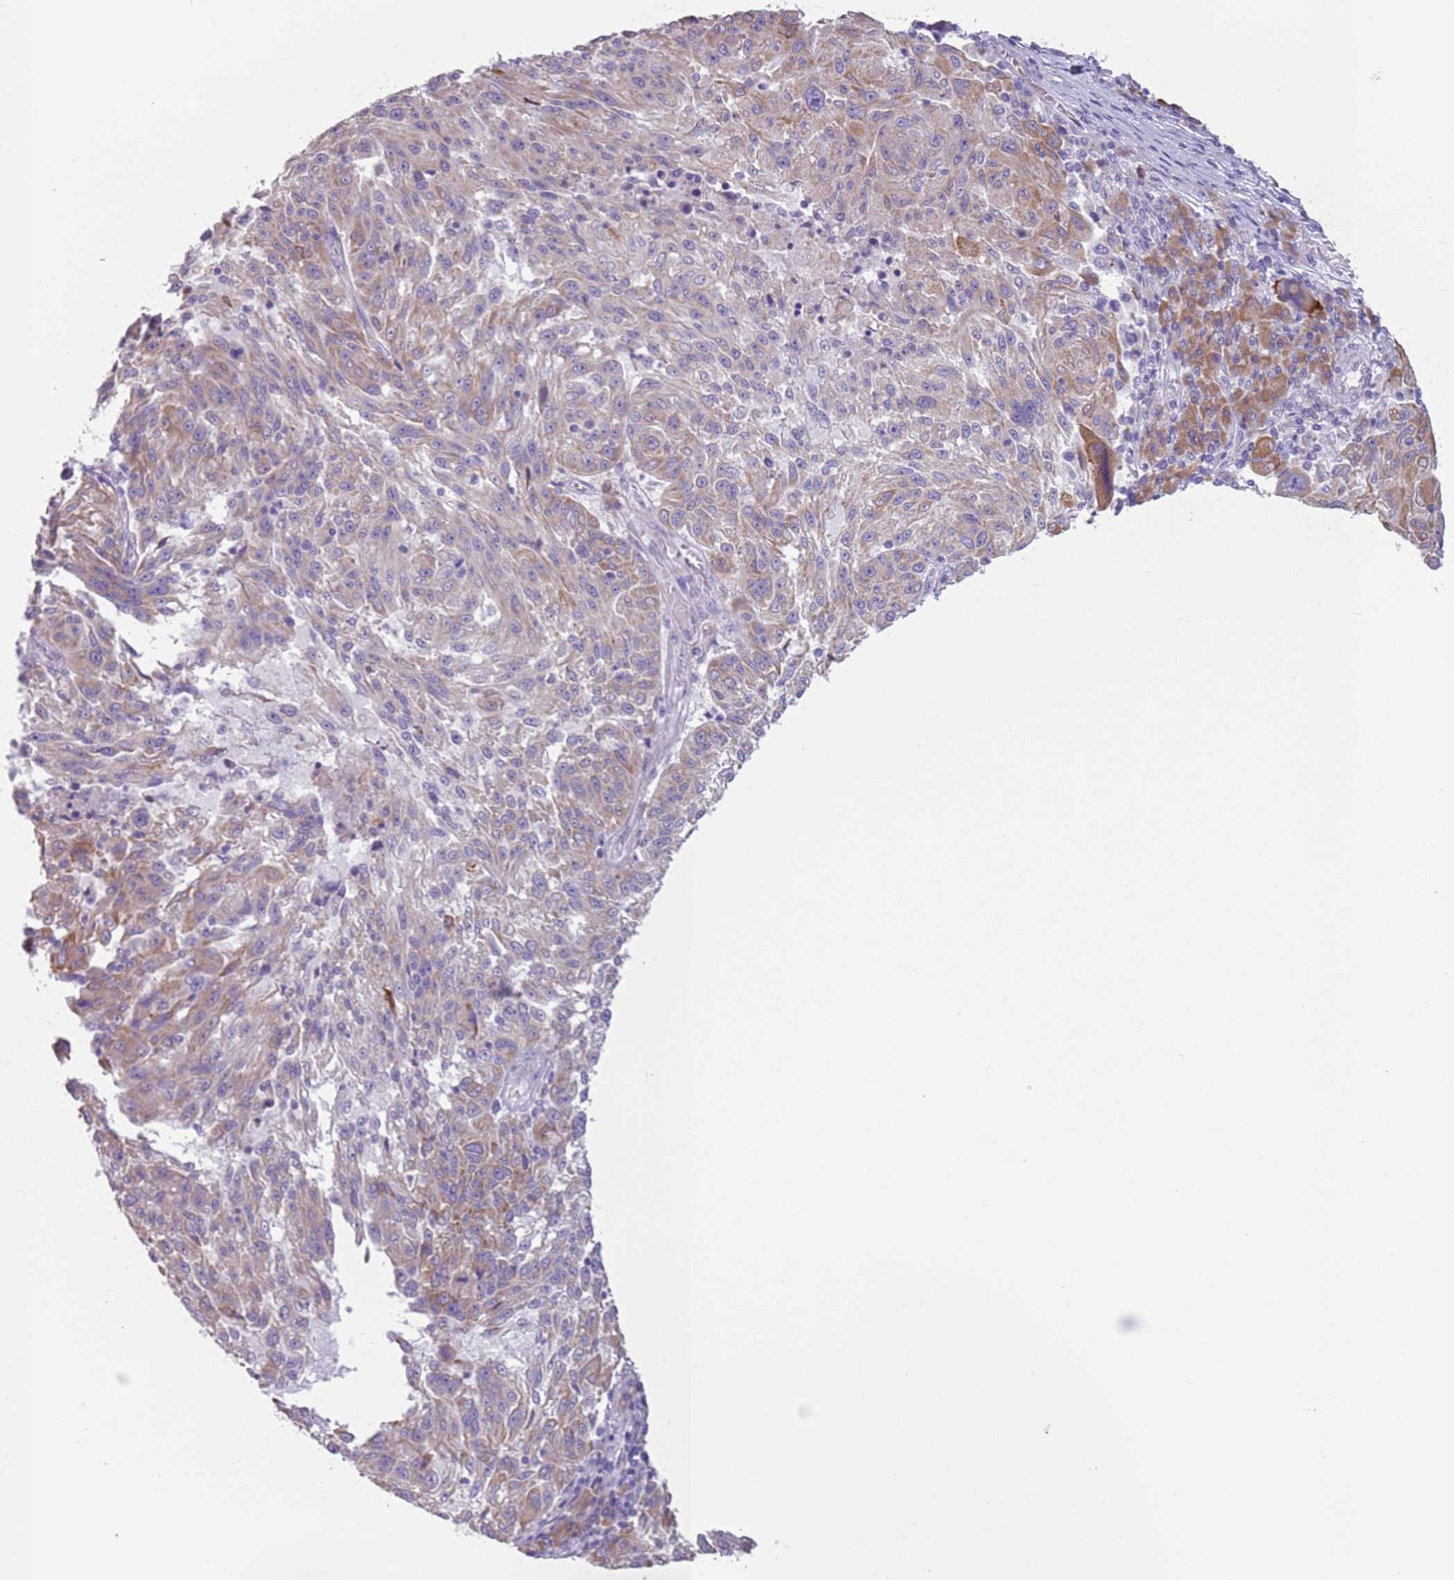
{"staining": {"intensity": "moderate", "quantity": "25%-75%", "location": "cytoplasmic/membranous"}, "tissue": "melanoma", "cell_type": "Tumor cells", "image_type": "cancer", "snomed": [{"axis": "morphology", "description": "Malignant melanoma, NOS"}, {"axis": "topography", "description": "Skin"}], "caption": "A brown stain labels moderate cytoplasmic/membranous staining of a protein in human melanoma tumor cells.", "gene": "HYOU1", "patient": {"sex": "male", "age": 53}}